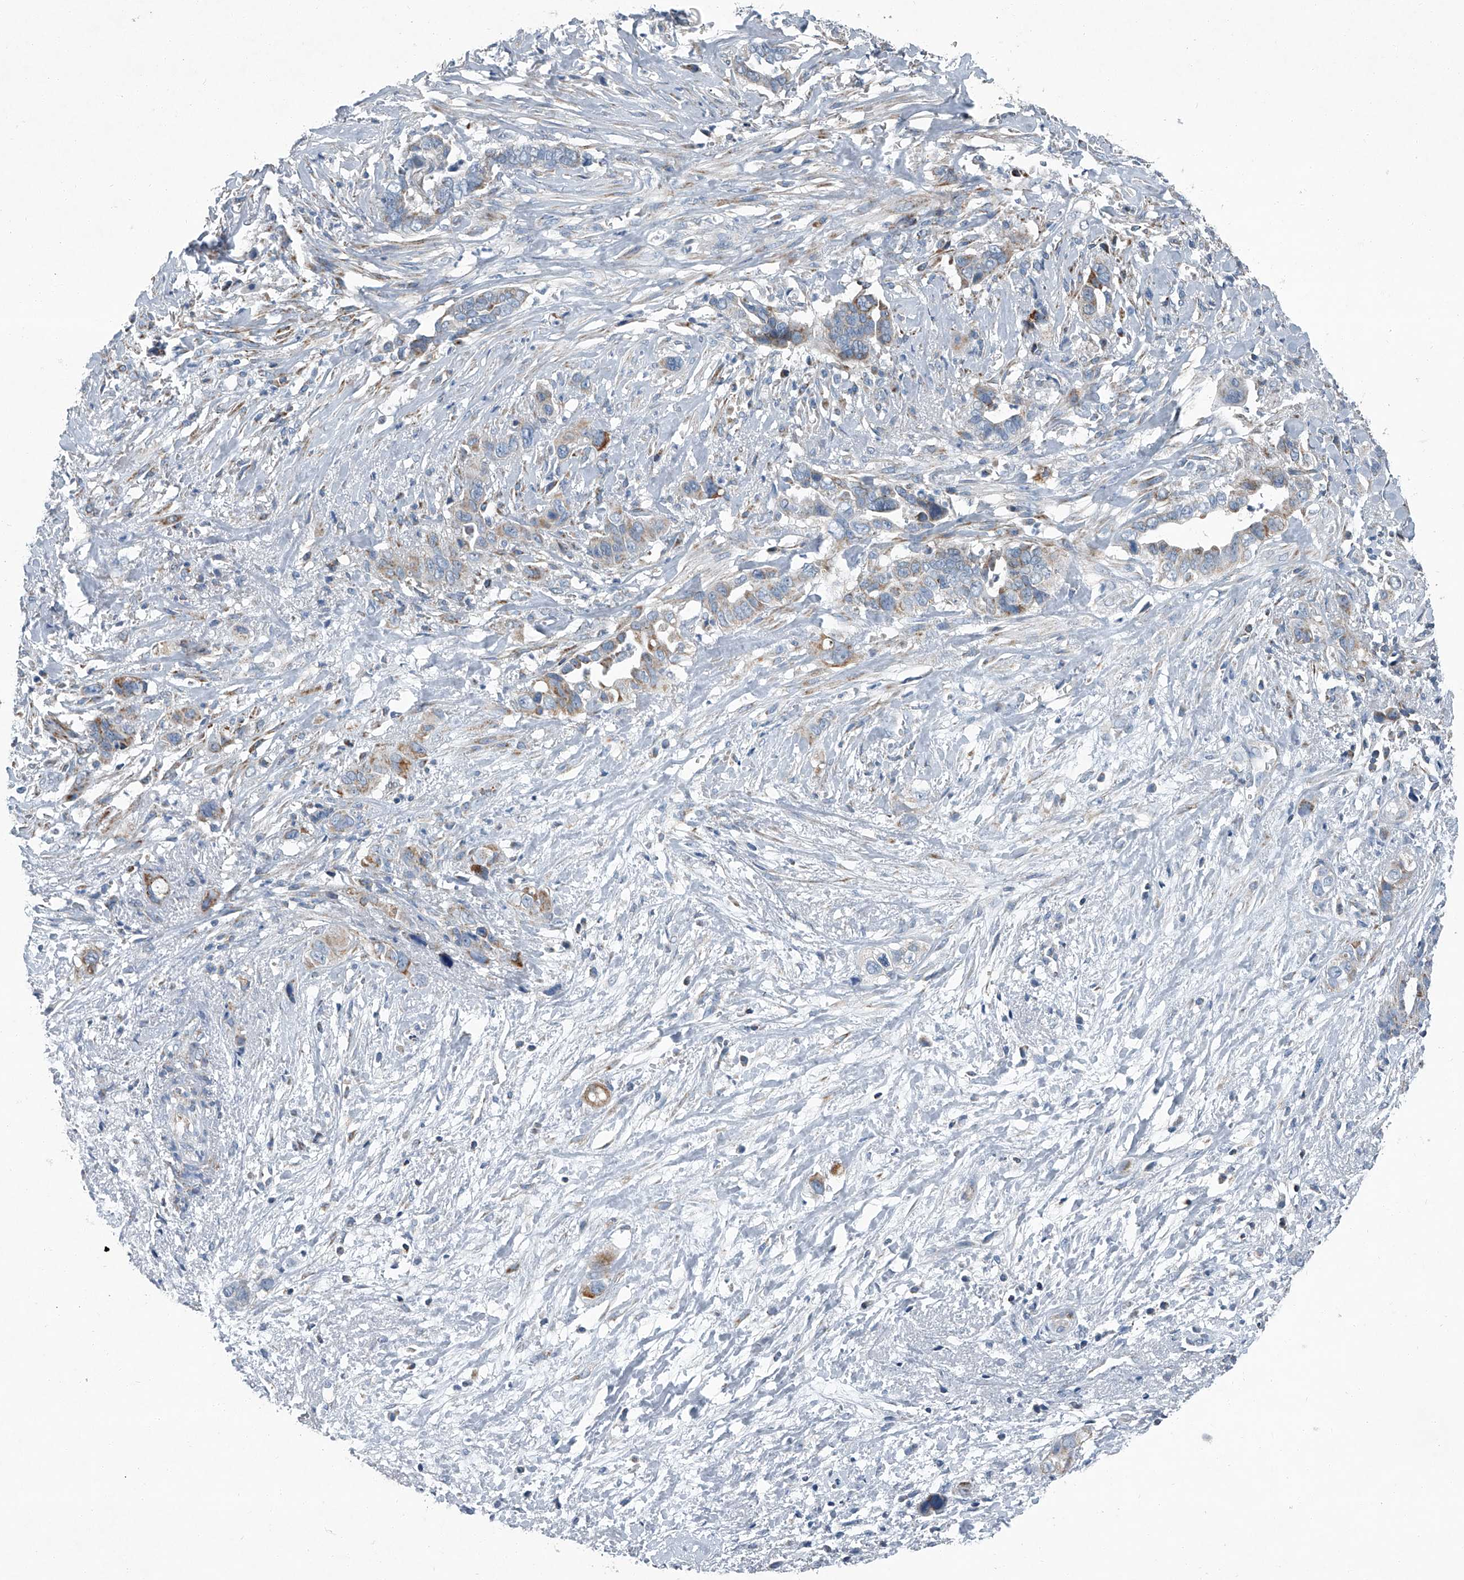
{"staining": {"intensity": "moderate", "quantity": "<25%", "location": "cytoplasmic/membranous"}, "tissue": "liver cancer", "cell_type": "Tumor cells", "image_type": "cancer", "snomed": [{"axis": "morphology", "description": "Cholangiocarcinoma"}, {"axis": "topography", "description": "Liver"}], "caption": "Liver cancer (cholangiocarcinoma) stained for a protein (brown) displays moderate cytoplasmic/membranous positive staining in about <25% of tumor cells.", "gene": "CHRNA7", "patient": {"sex": "female", "age": 79}}